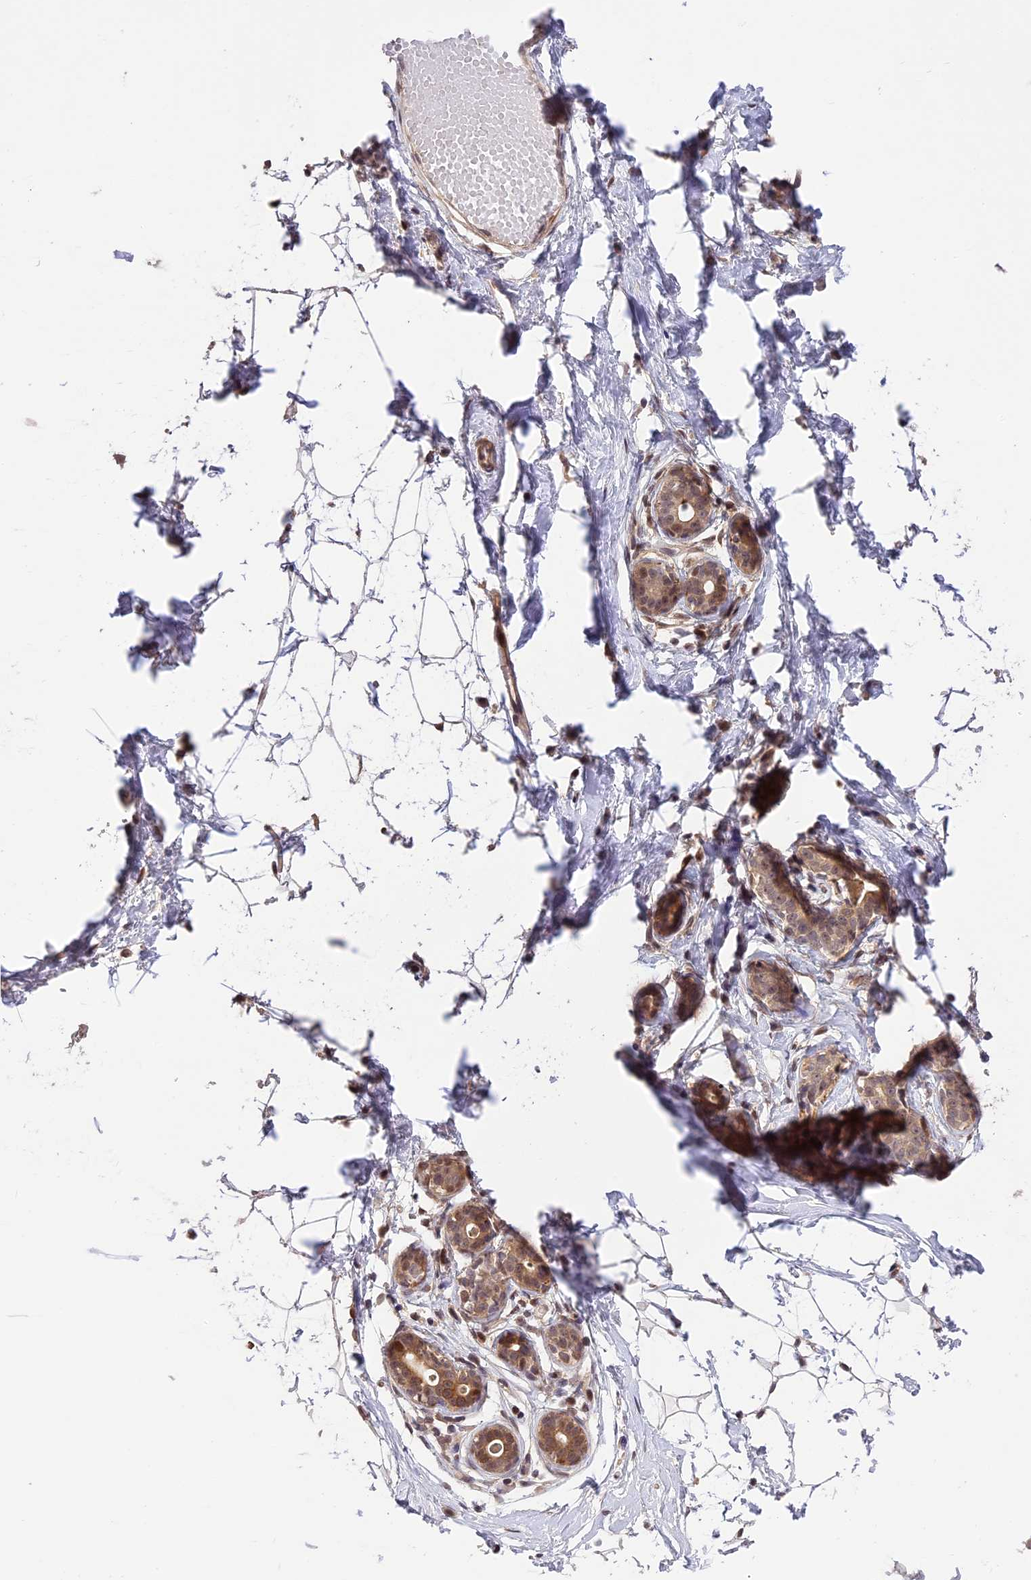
{"staining": {"intensity": "negative", "quantity": "none", "location": "none"}, "tissue": "breast", "cell_type": "Adipocytes", "image_type": "normal", "snomed": [{"axis": "morphology", "description": "Normal tissue, NOS"}, {"axis": "morphology", "description": "Adenoma, NOS"}, {"axis": "topography", "description": "Breast"}], "caption": "This is a micrograph of immunohistochemistry (IHC) staining of normal breast, which shows no positivity in adipocytes.", "gene": "PRELID2", "patient": {"sex": "female", "age": 23}}